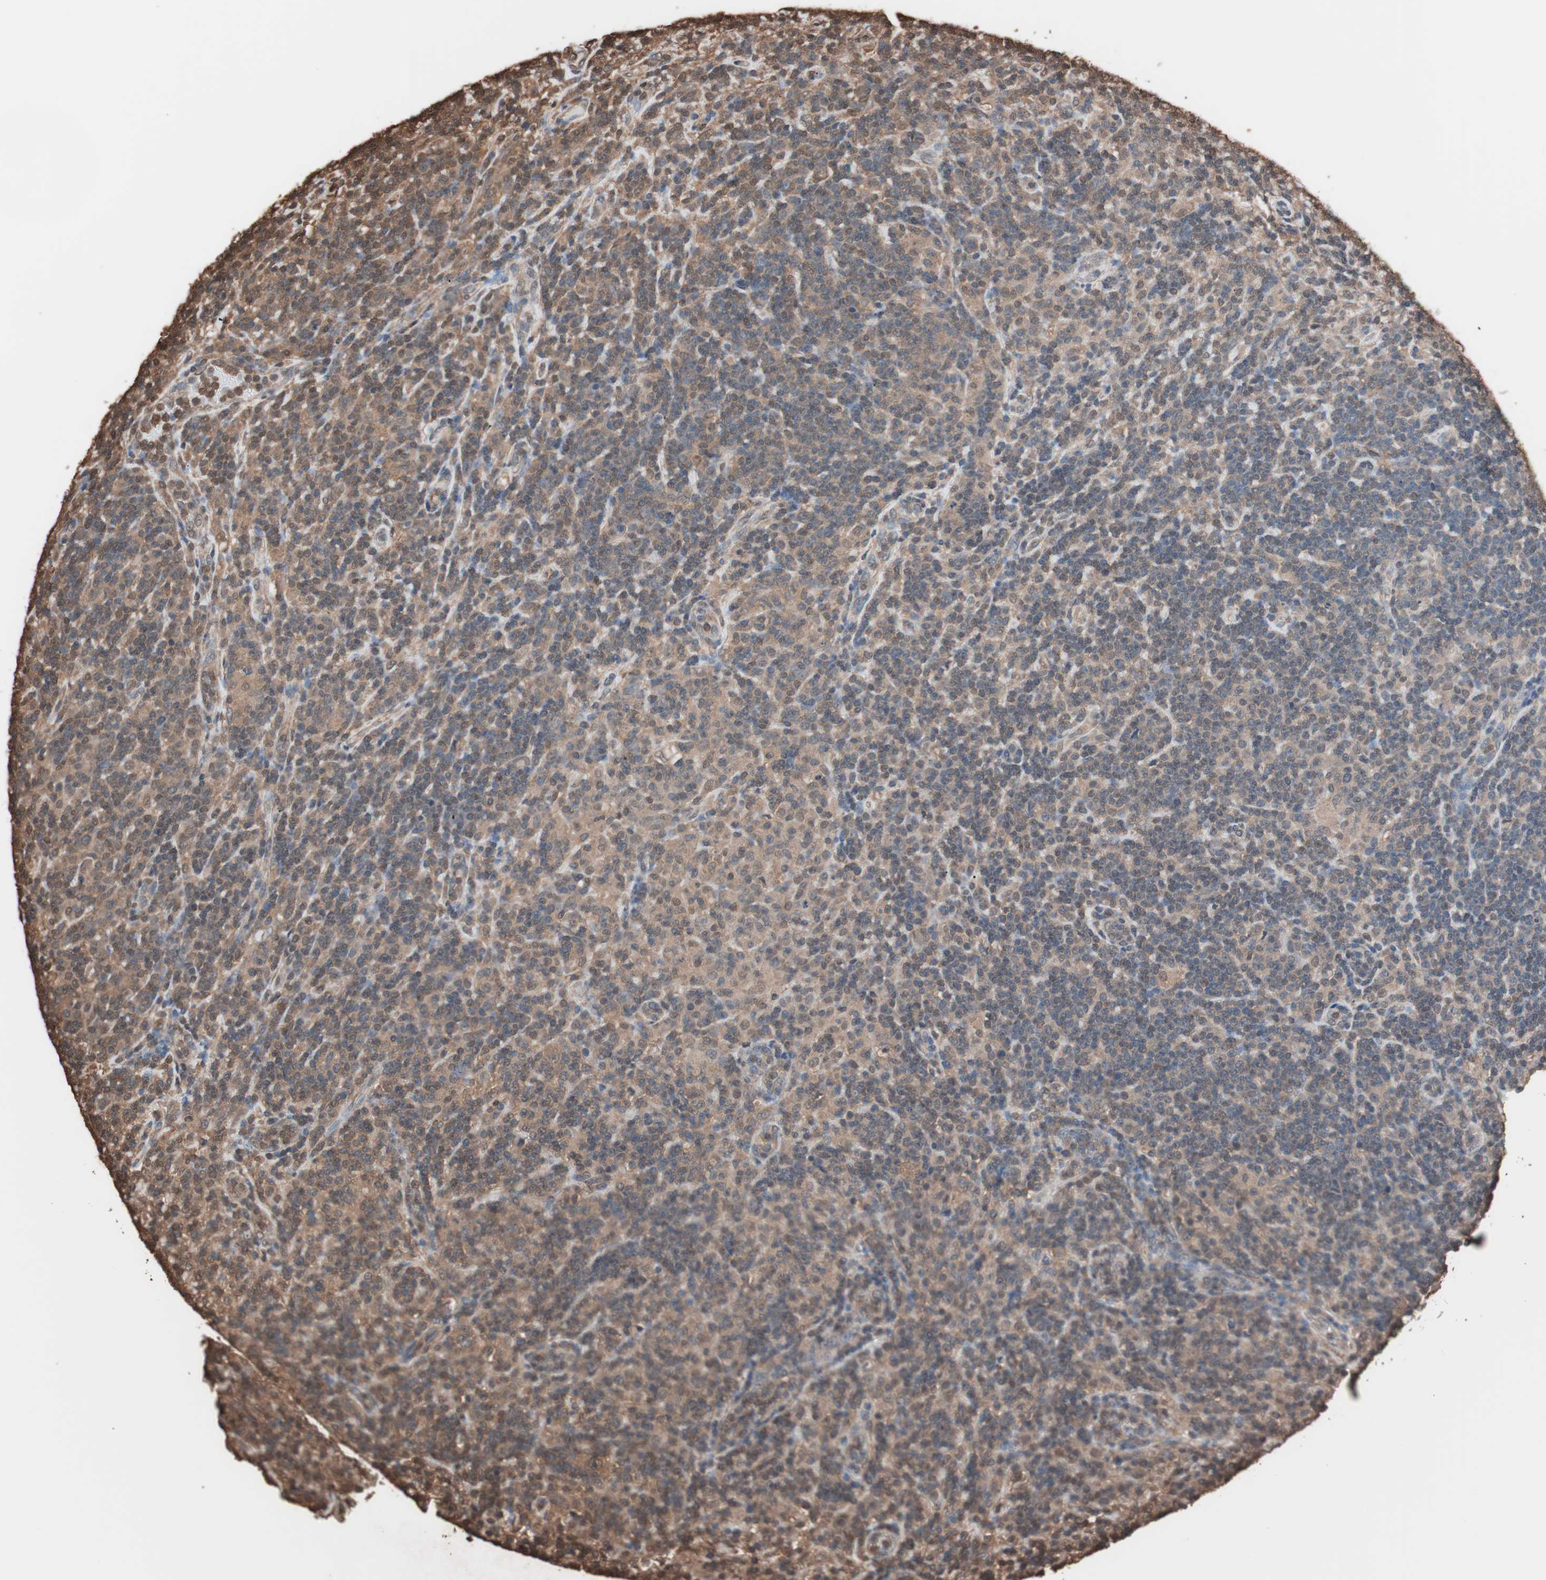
{"staining": {"intensity": "moderate", "quantity": "25%-75%", "location": "cytoplasmic/membranous"}, "tissue": "lymphoma", "cell_type": "Tumor cells", "image_type": "cancer", "snomed": [{"axis": "morphology", "description": "Hodgkin's disease, NOS"}, {"axis": "topography", "description": "Lymph node"}], "caption": "Moderate cytoplasmic/membranous expression for a protein is identified in approximately 25%-75% of tumor cells of Hodgkin's disease using IHC.", "gene": "CALM2", "patient": {"sex": "male", "age": 70}}